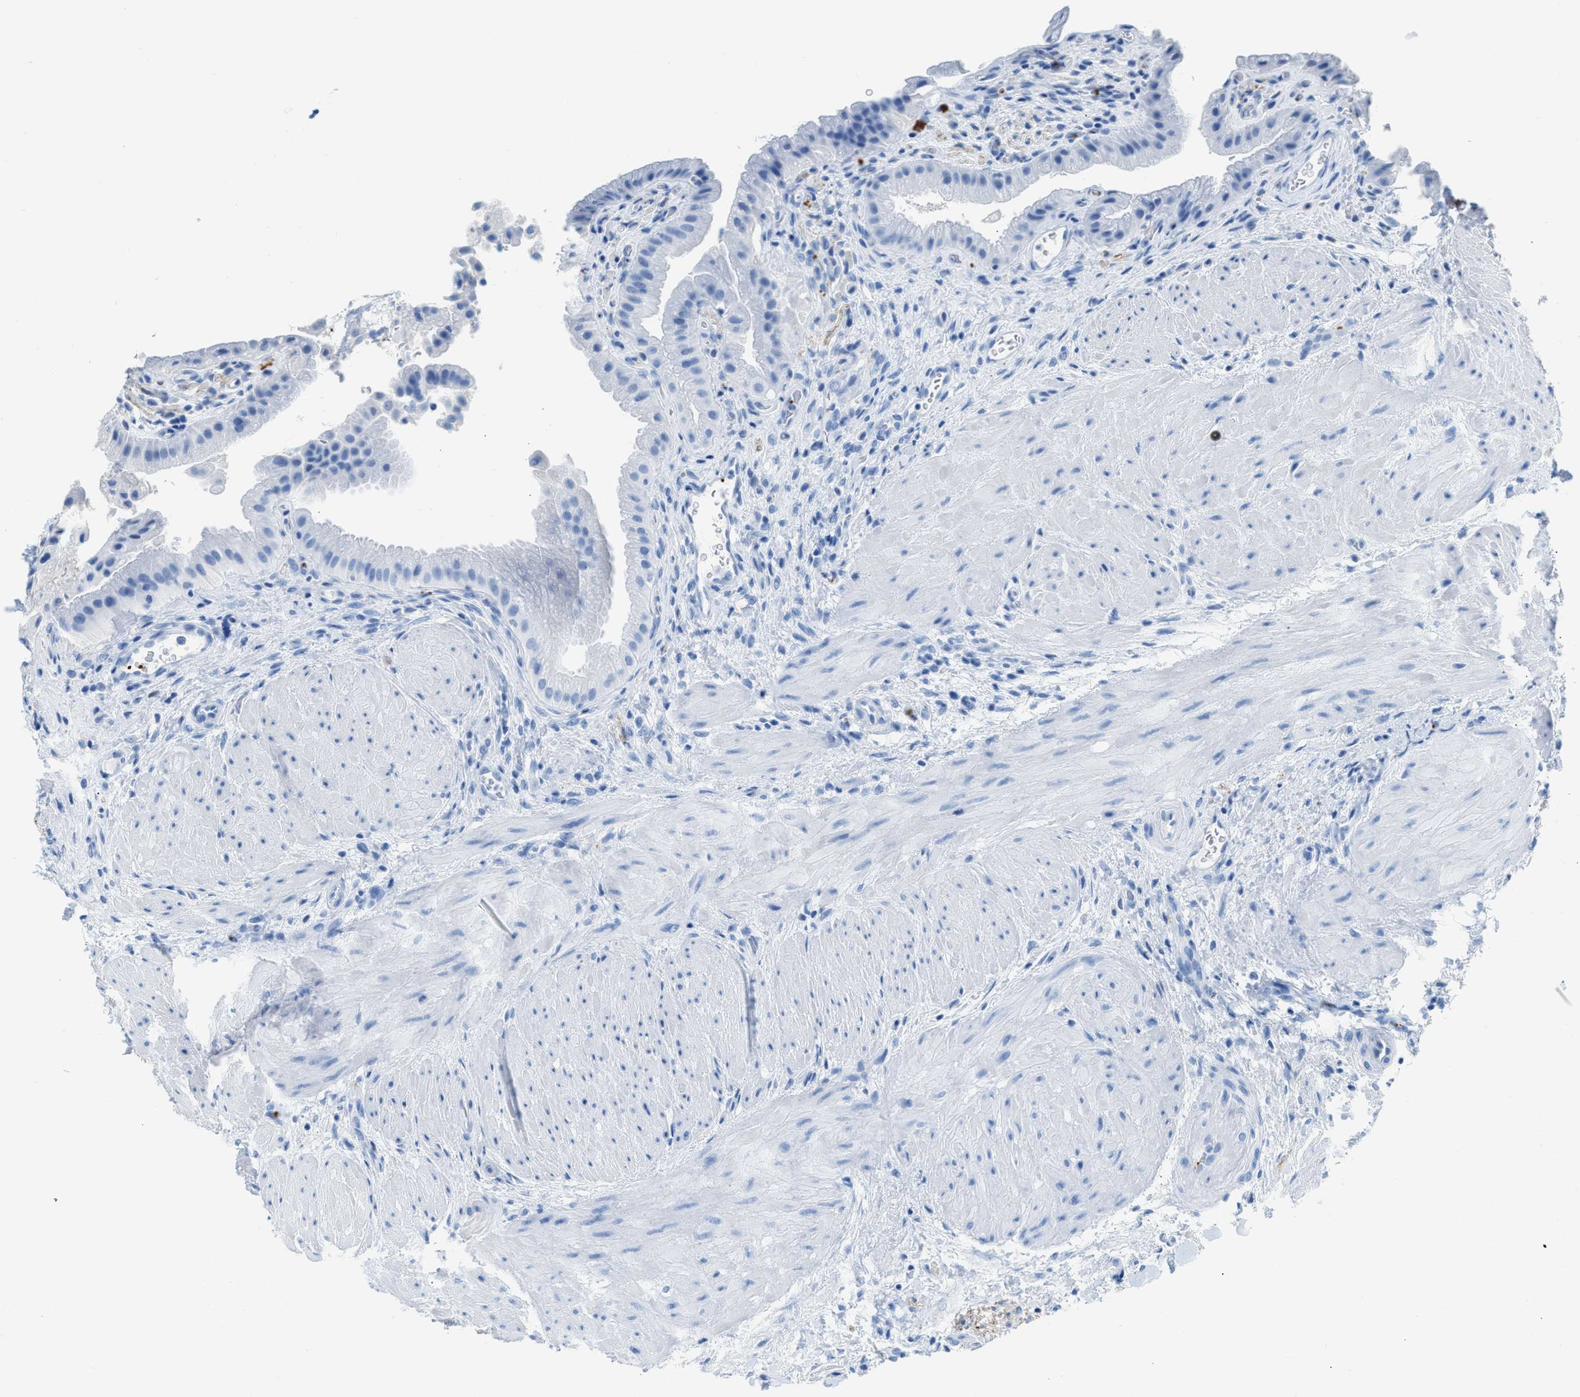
{"staining": {"intensity": "negative", "quantity": "none", "location": "none"}, "tissue": "gallbladder", "cell_type": "Glandular cells", "image_type": "normal", "snomed": [{"axis": "morphology", "description": "Normal tissue, NOS"}, {"axis": "topography", "description": "Gallbladder"}], "caption": "Immunohistochemical staining of normal human gallbladder demonstrates no significant staining in glandular cells. (Immunohistochemistry (ihc), brightfield microscopy, high magnification).", "gene": "FAIM2", "patient": {"sex": "male", "age": 49}}